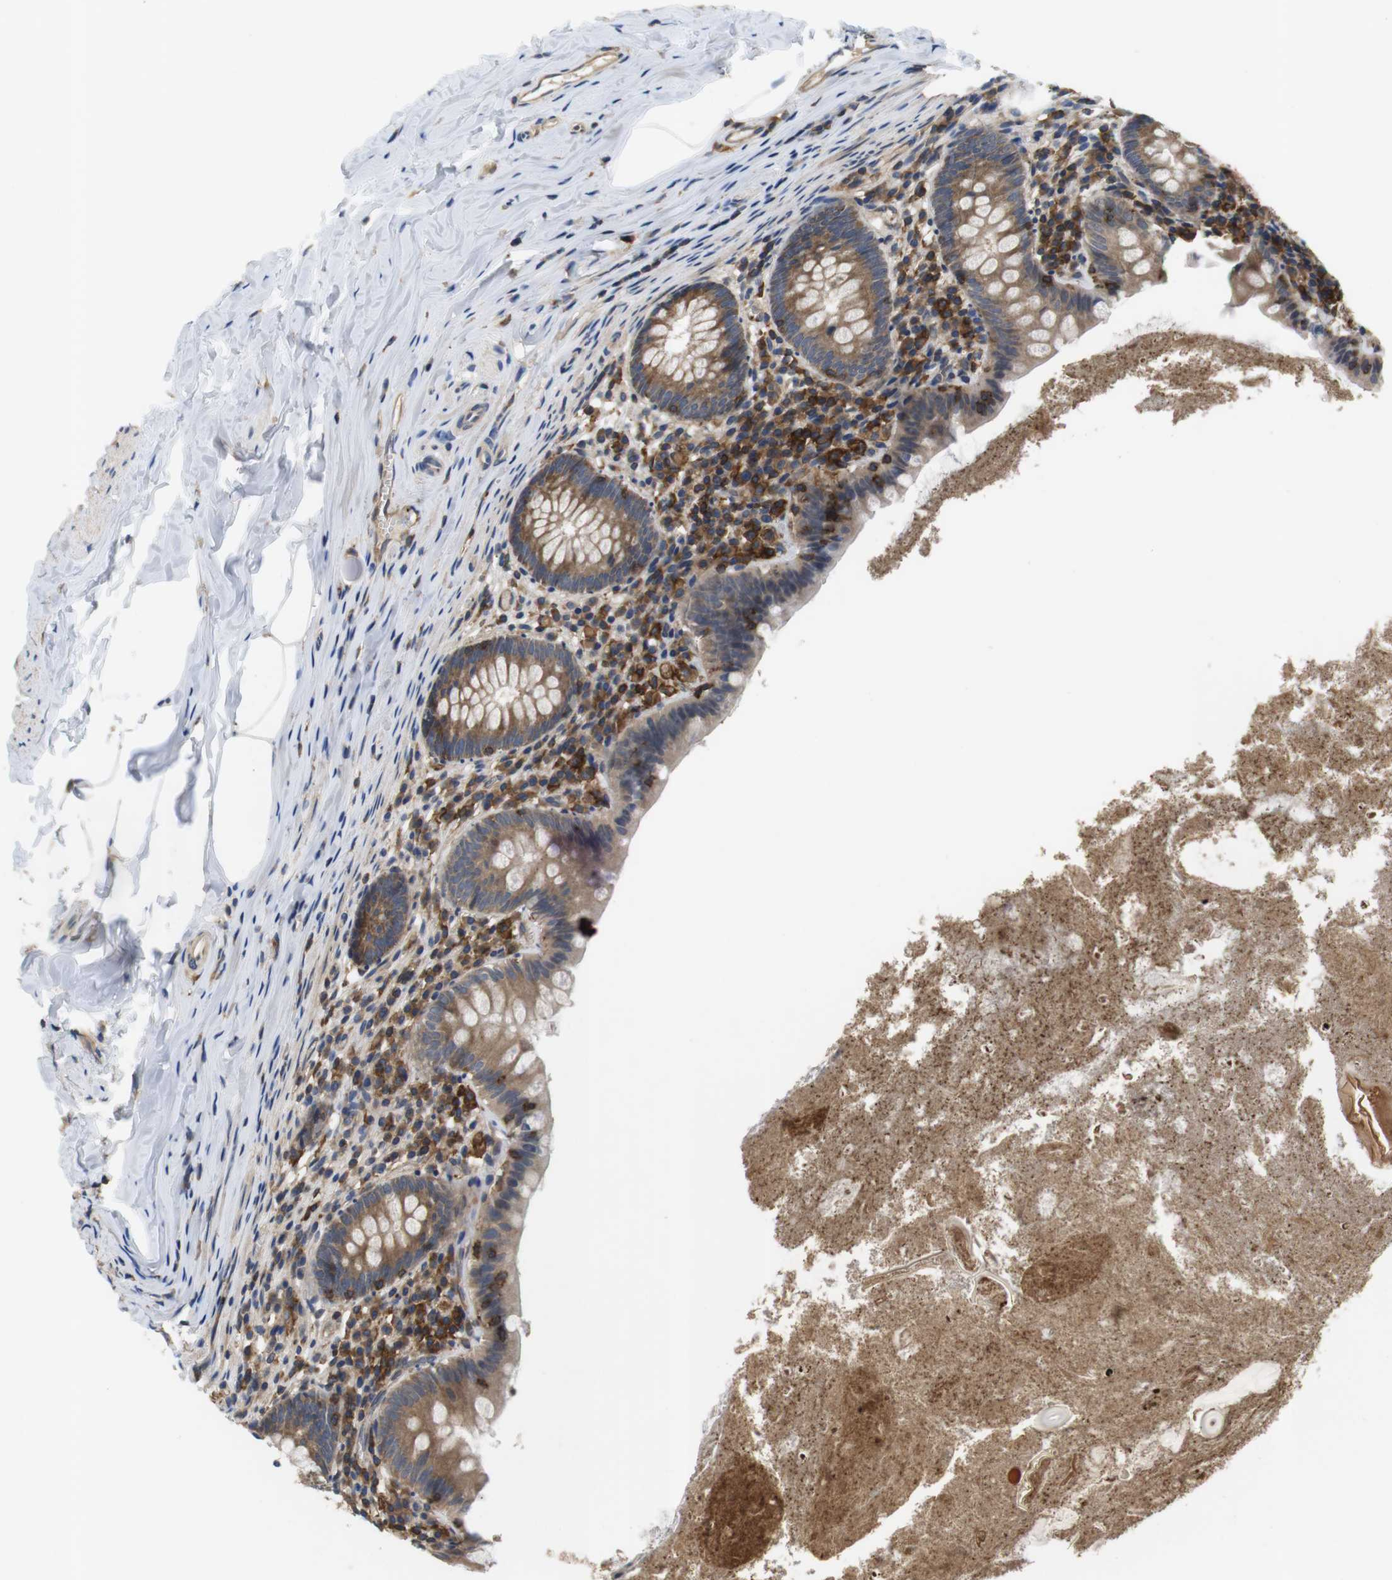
{"staining": {"intensity": "moderate", "quantity": ">75%", "location": "cytoplasmic/membranous"}, "tissue": "appendix", "cell_type": "Glandular cells", "image_type": "normal", "snomed": [{"axis": "morphology", "description": "Normal tissue, NOS"}, {"axis": "topography", "description": "Appendix"}], "caption": "DAB immunohistochemical staining of benign appendix demonstrates moderate cytoplasmic/membranous protein staining in approximately >75% of glandular cells.", "gene": "HERPUD2", "patient": {"sex": "male", "age": 52}}